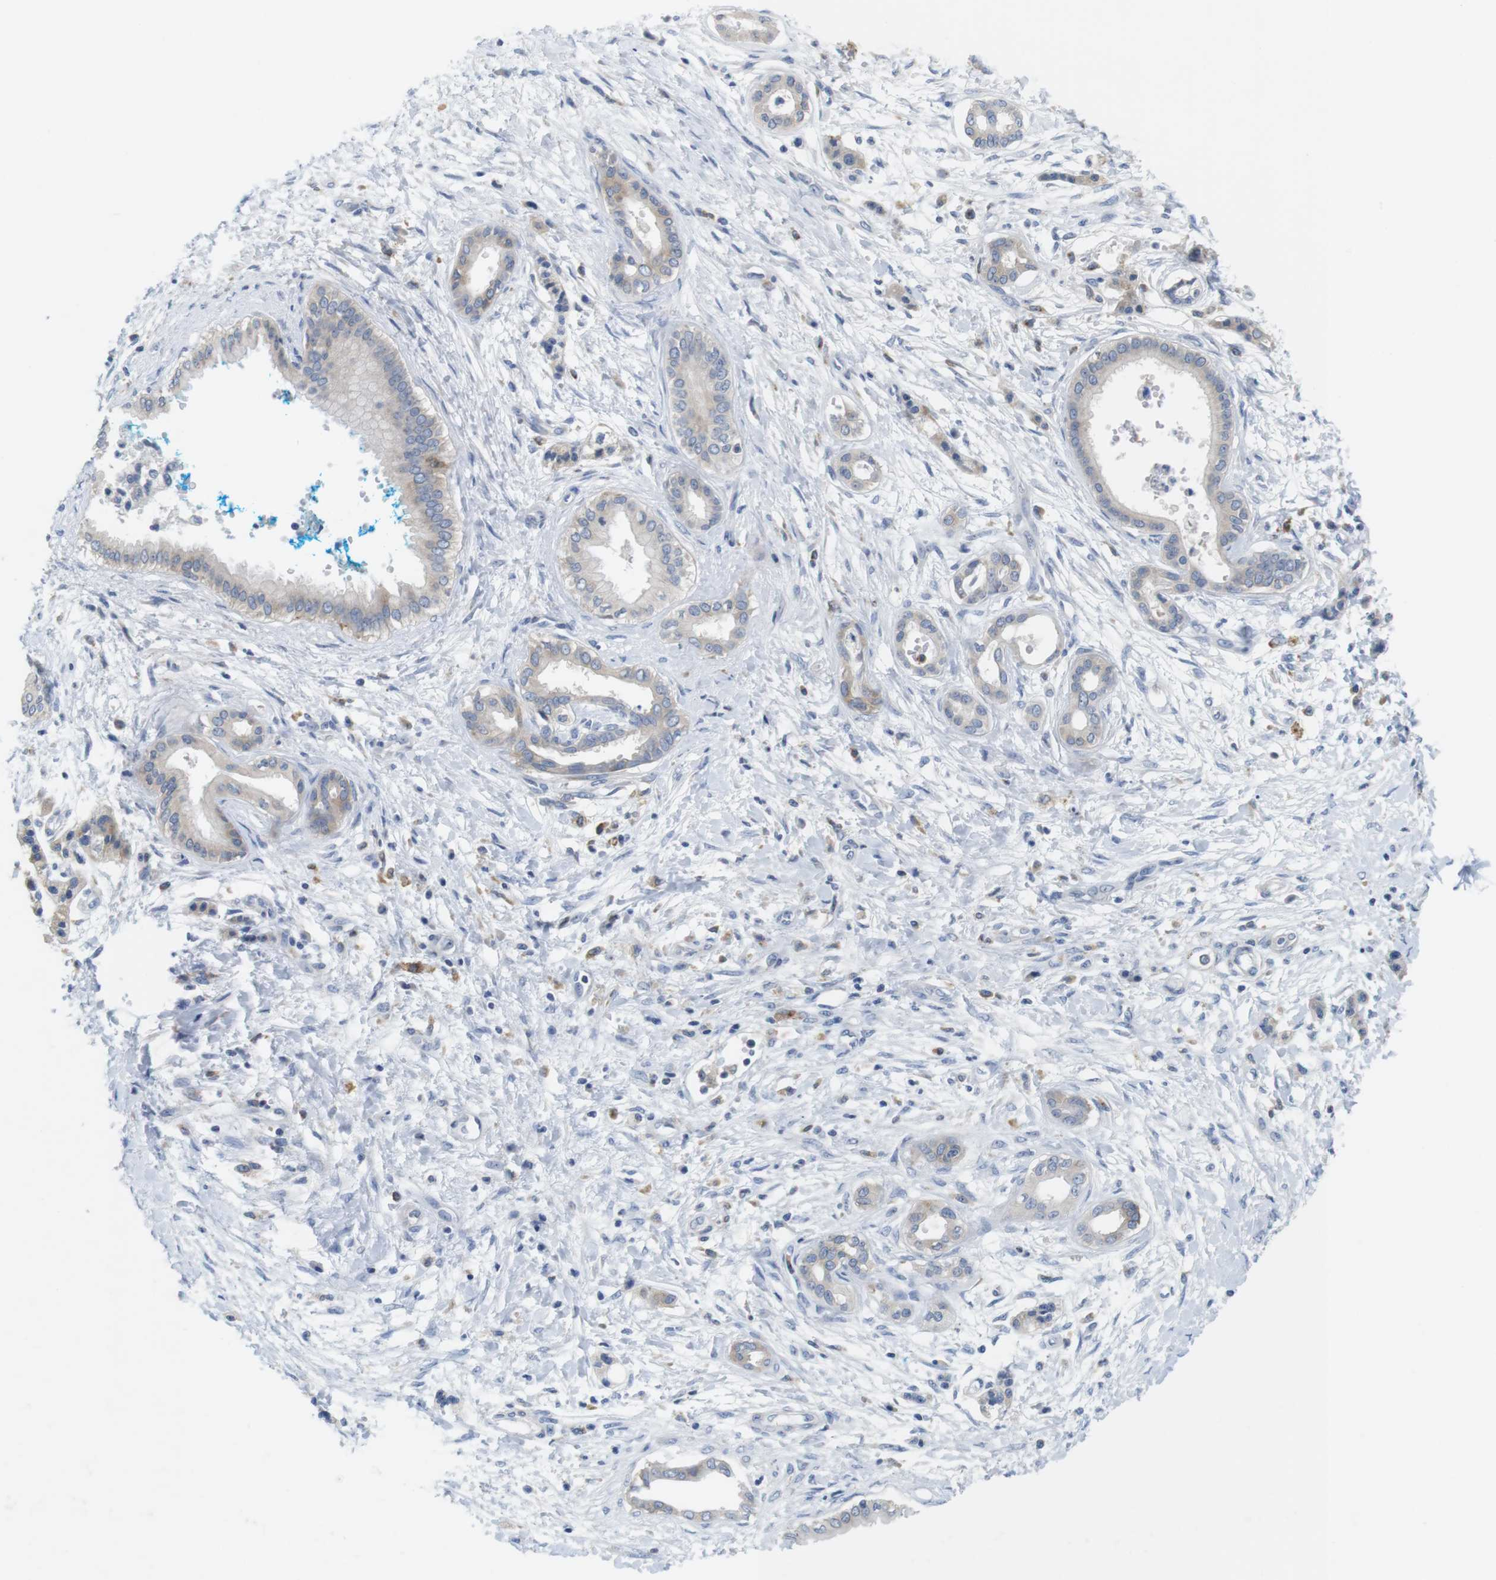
{"staining": {"intensity": "weak", "quantity": "25%-75%", "location": "cytoplasmic/membranous"}, "tissue": "pancreatic cancer", "cell_type": "Tumor cells", "image_type": "cancer", "snomed": [{"axis": "morphology", "description": "Adenocarcinoma, NOS"}, {"axis": "topography", "description": "Pancreas"}], "caption": "Pancreatic cancer tissue demonstrates weak cytoplasmic/membranous staining in about 25%-75% of tumor cells, visualized by immunohistochemistry. Using DAB (3,3'-diaminobenzidine) (brown) and hematoxylin (blue) stains, captured at high magnification using brightfield microscopy.", "gene": "CNGA2", "patient": {"sex": "male", "age": 56}}